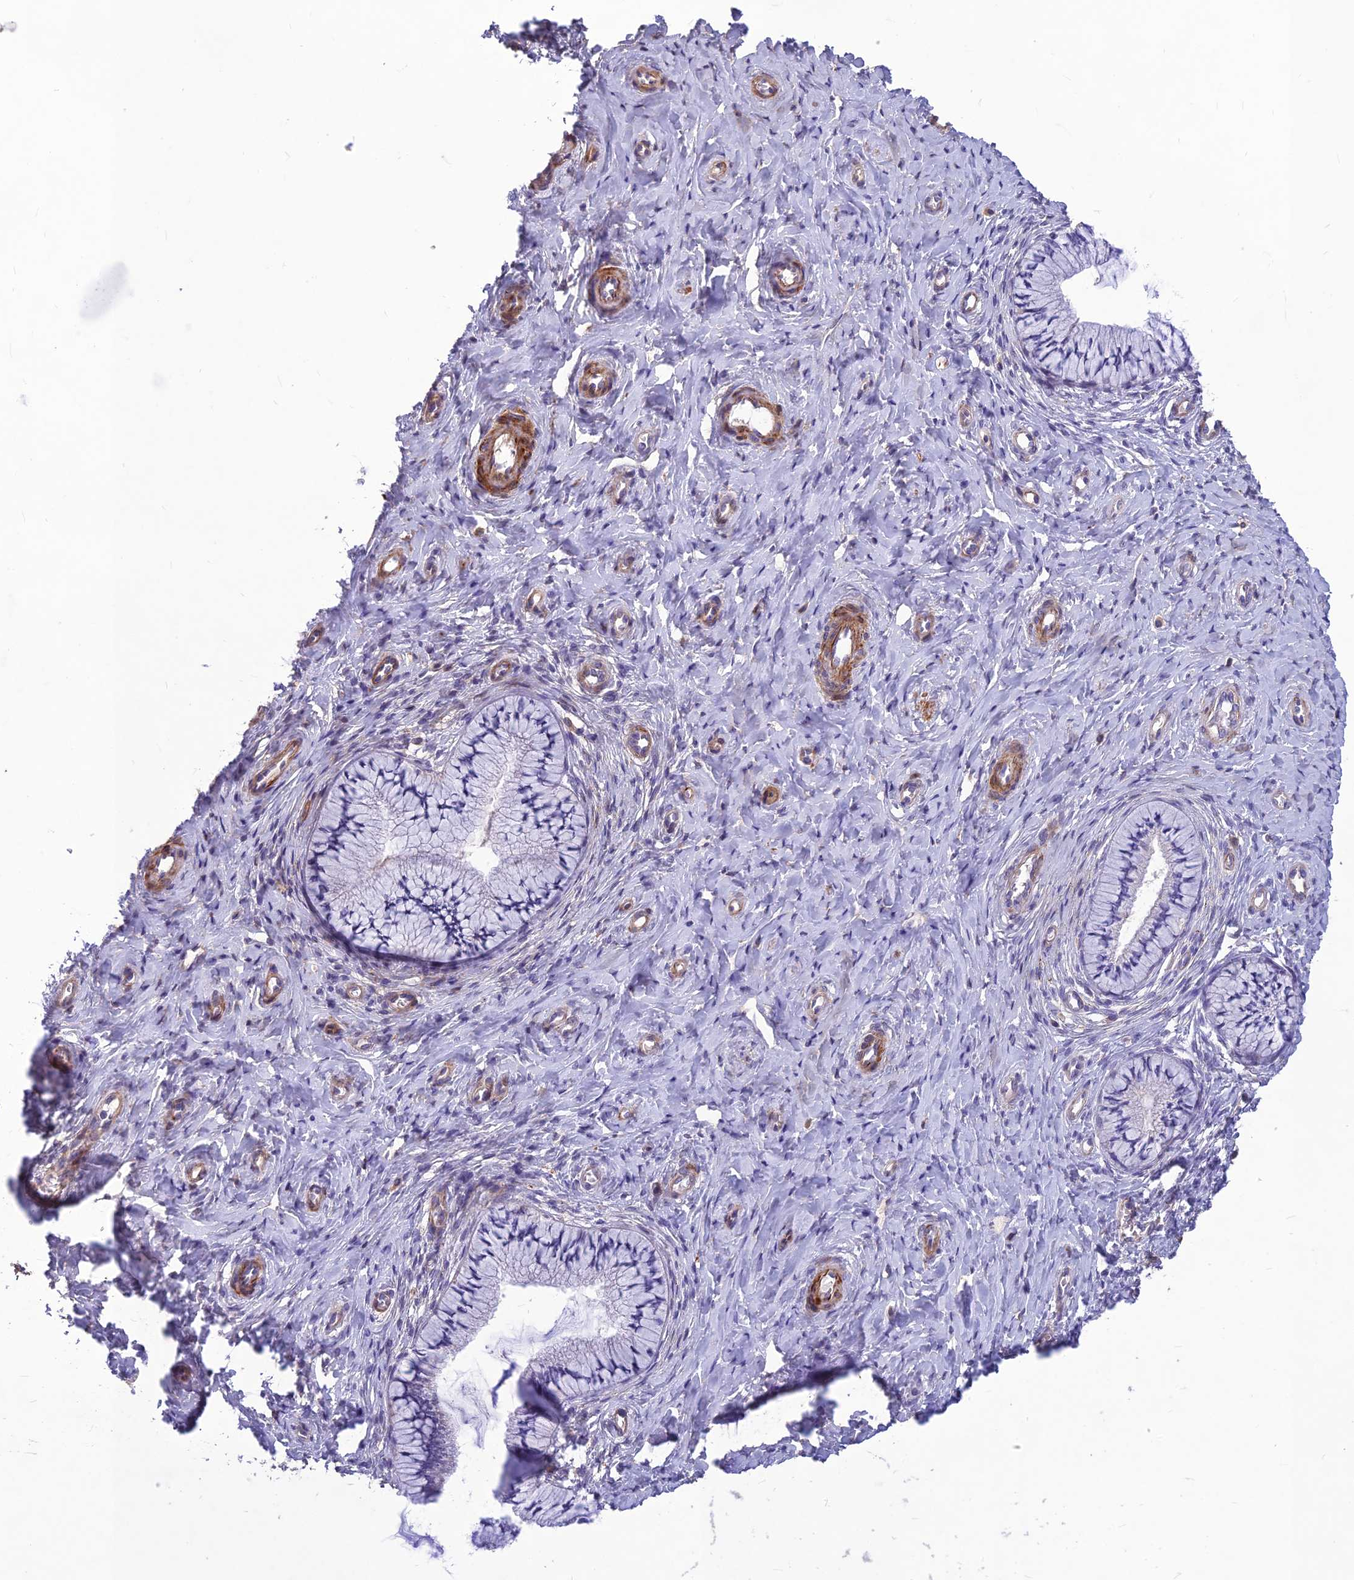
{"staining": {"intensity": "negative", "quantity": "none", "location": "none"}, "tissue": "cervix", "cell_type": "Glandular cells", "image_type": "normal", "snomed": [{"axis": "morphology", "description": "Normal tissue, NOS"}, {"axis": "topography", "description": "Cervix"}], "caption": "An immunohistochemistry (IHC) image of unremarkable cervix is shown. There is no staining in glandular cells of cervix. Brightfield microscopy of IHC stained with DAB (brown) and hematoxylin (blue), captured at high magnification.", "gene": "CLUH", "patient": {"sex": "female", "age": 36}}